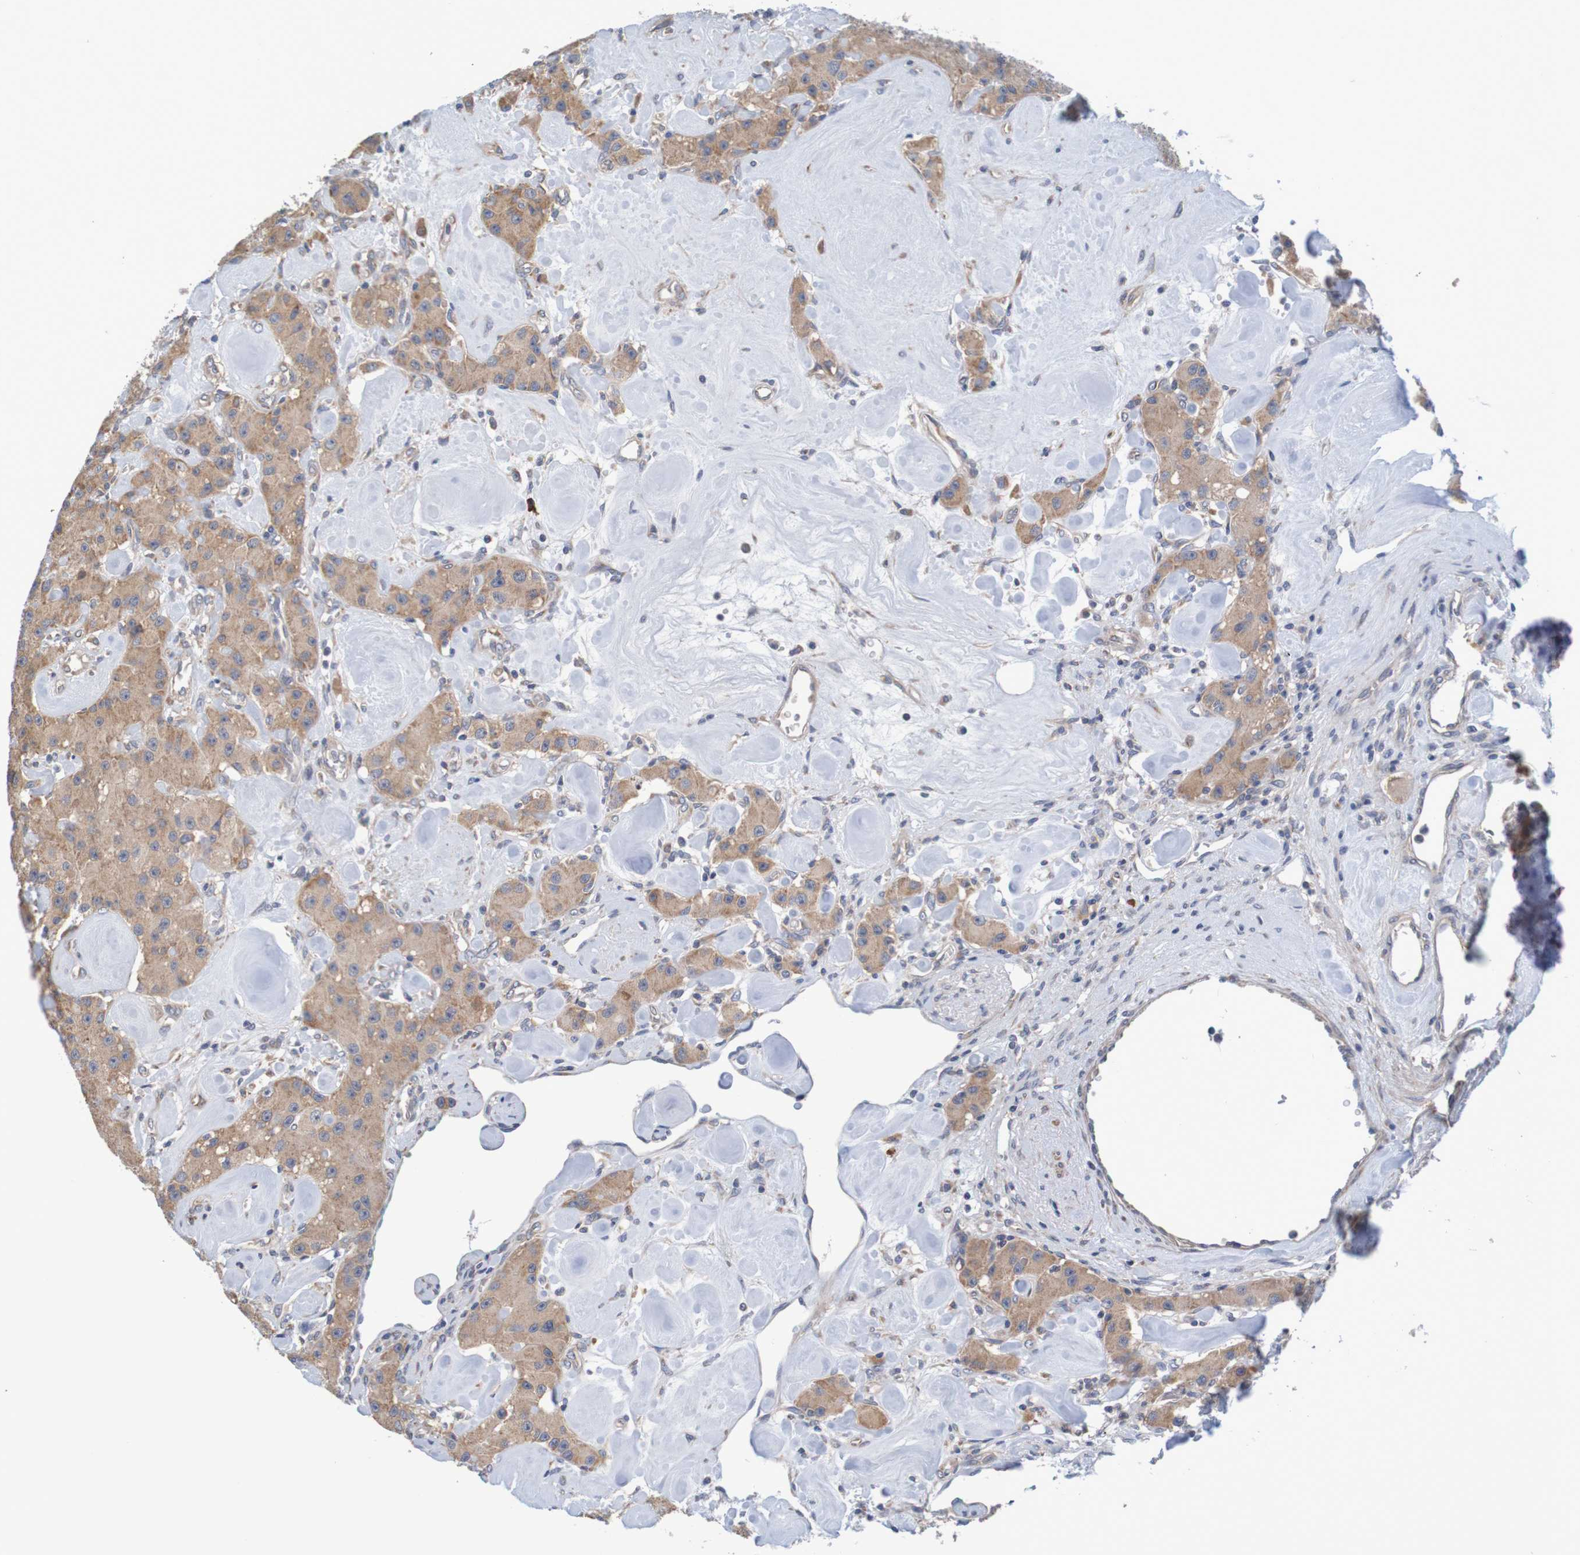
{"staining": {"intensity": "moderate", "quantity": ">75%", "location": "cytoplasmic/membranous"}, "tissue": "carcinoid", "cell_type": "Tumor cells", "image_type": "cancer", "snomed": [{"axis": "morphology", "description": "Carcinoid, malignant, NOS"}, {"axis": "topography", "description": "Pancreas"}], "caption": "This is an image of immunohistochemistry staining of carcinoid (malignant), which shows moderate staining in the cytoplasmic/membranous of tumor cells.", "gene": "CLDN18", "patient": {"sex": "male", "age": 41}}